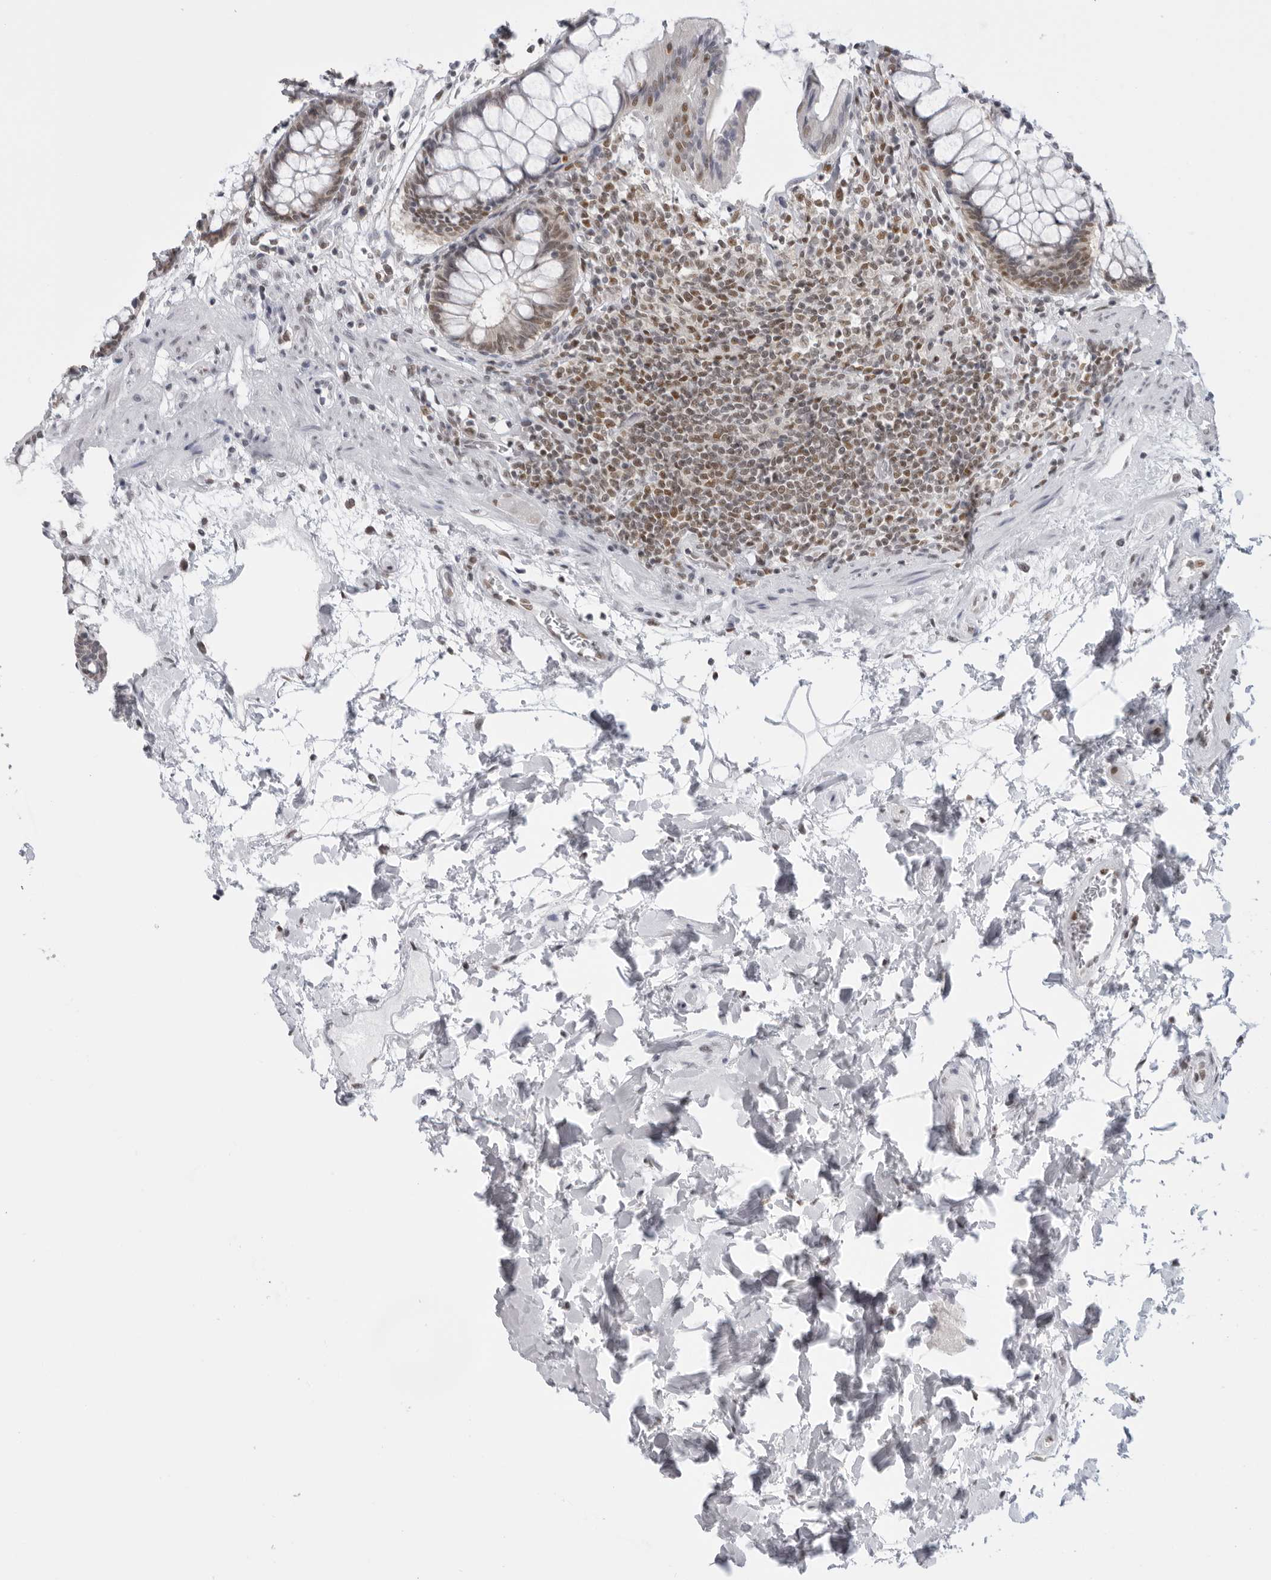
{"staining": {"intensity": "moderate", "quantity": "25%-75%", "location": "nuclear"}, "tissue": "rectum", "cell_type": "Glandular cells", "image_type": "normal", "snomed": [{"axis": "morphology", "description": "Normal tissue, NOS"}, {"axis": "topography", "description": "Rectum"}], "caption": "Moderate nuclear expression for a protein is seen in approximately 25%-75% of glandular cells of benign rectum using IHC.", "gene": "RPA2", "patient": {"sex": "male", "age": 64}}